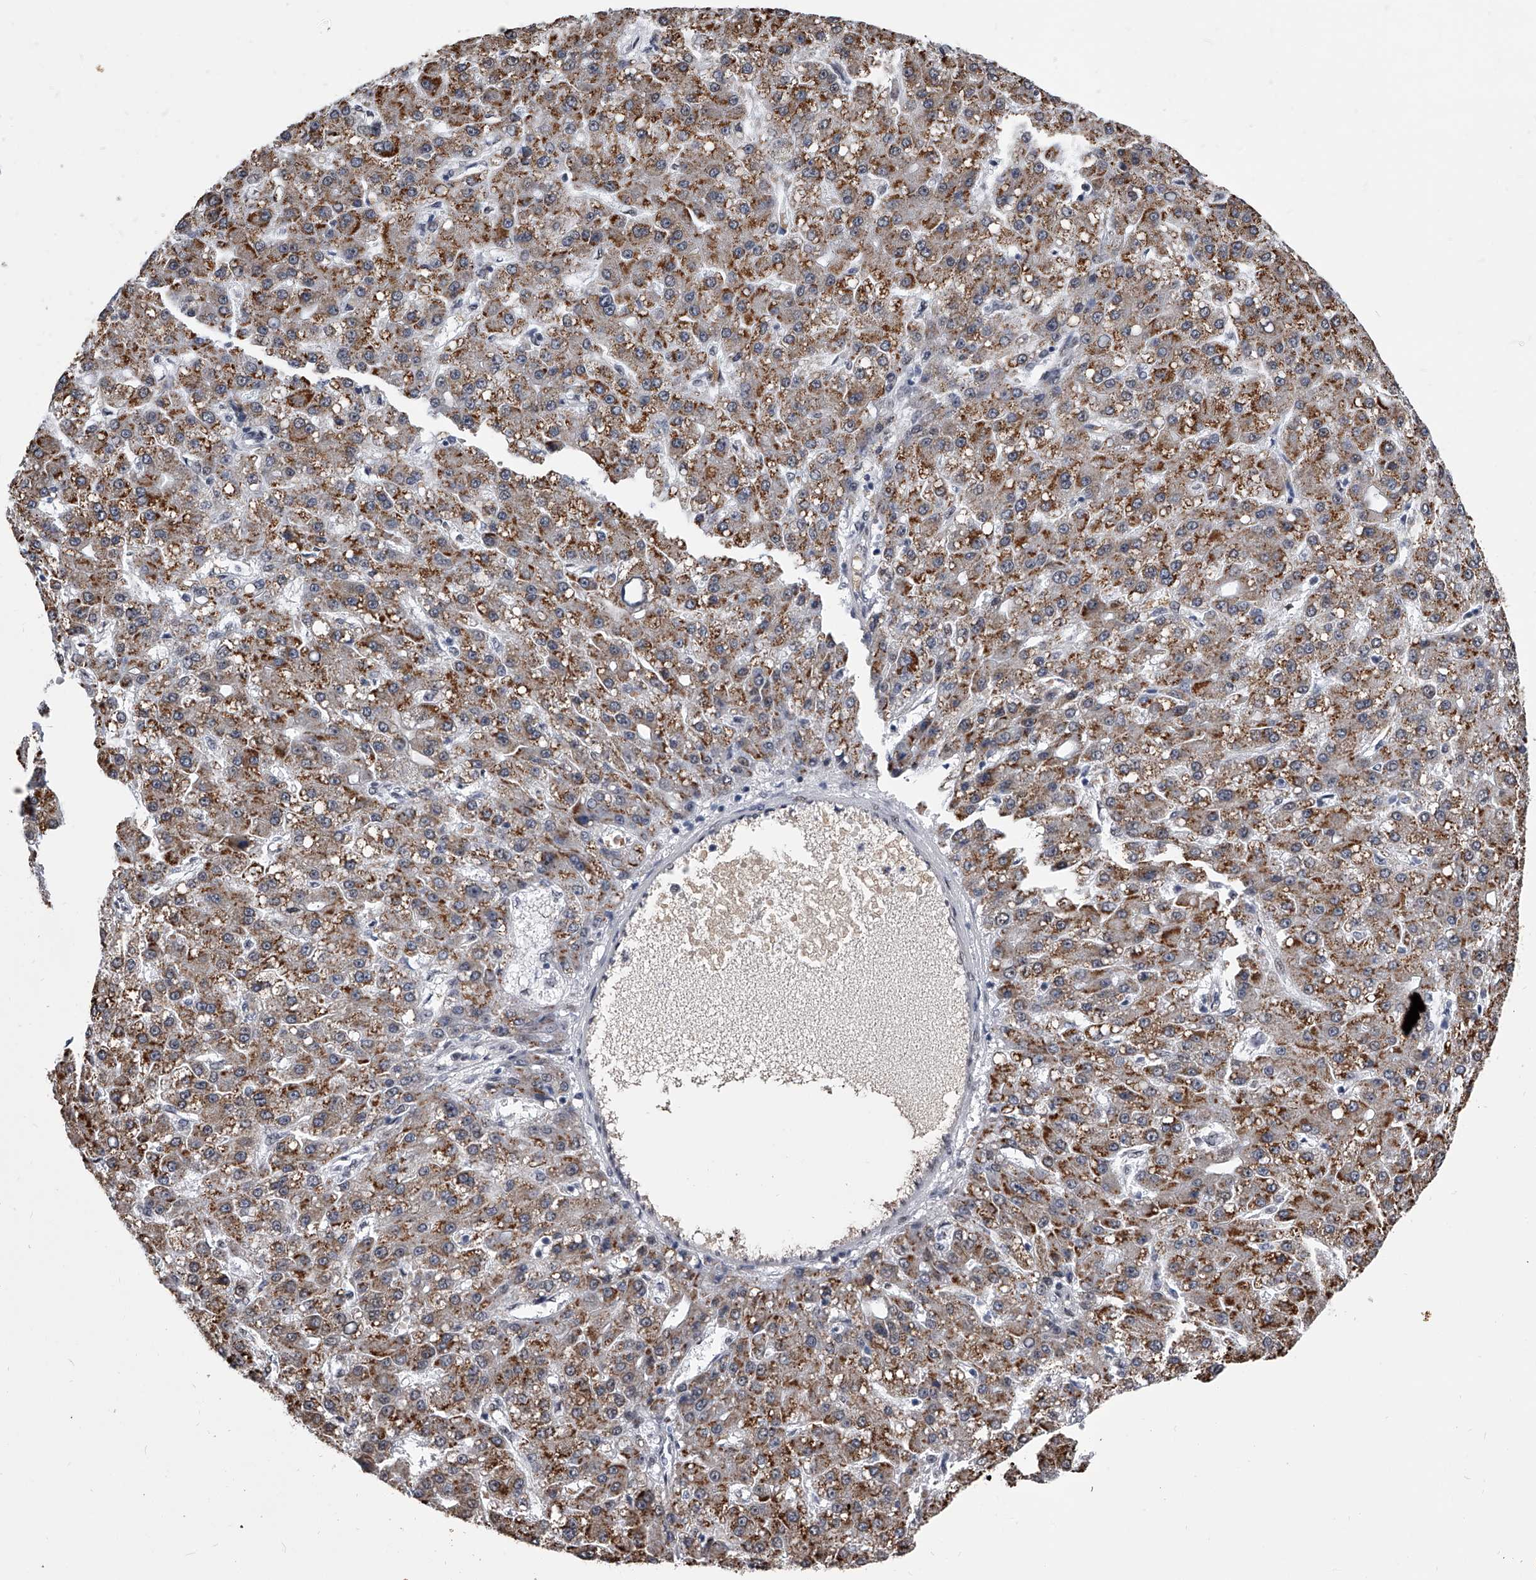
{"staining": {"intensity": "moderate", "quantity": ">75%", "location": "cytoplasmic/membranous"}, "tissue": "liver cancer", "cell_type": "Tumor cells", "image_type": "cancer", "snomed": [{"axis": "morphology", "description": "Carcinoma, Hepatocellular, NOS"}, {"axis": "topography", "description": "Liver"}], "caption": "The immunohistochemical stain labels moderate cytoplasmic/membranous expression in tumor cells of liver hepatocellular carcinoma tissue. The staining is performed using DAB (3,3'-diaminobenzidine) brown chromogen to label protein expression. The nuclei are counter-stained blue using hematoxylin.", "gene": "SIM2", "patient": {"sex": "male", "age": 67}}